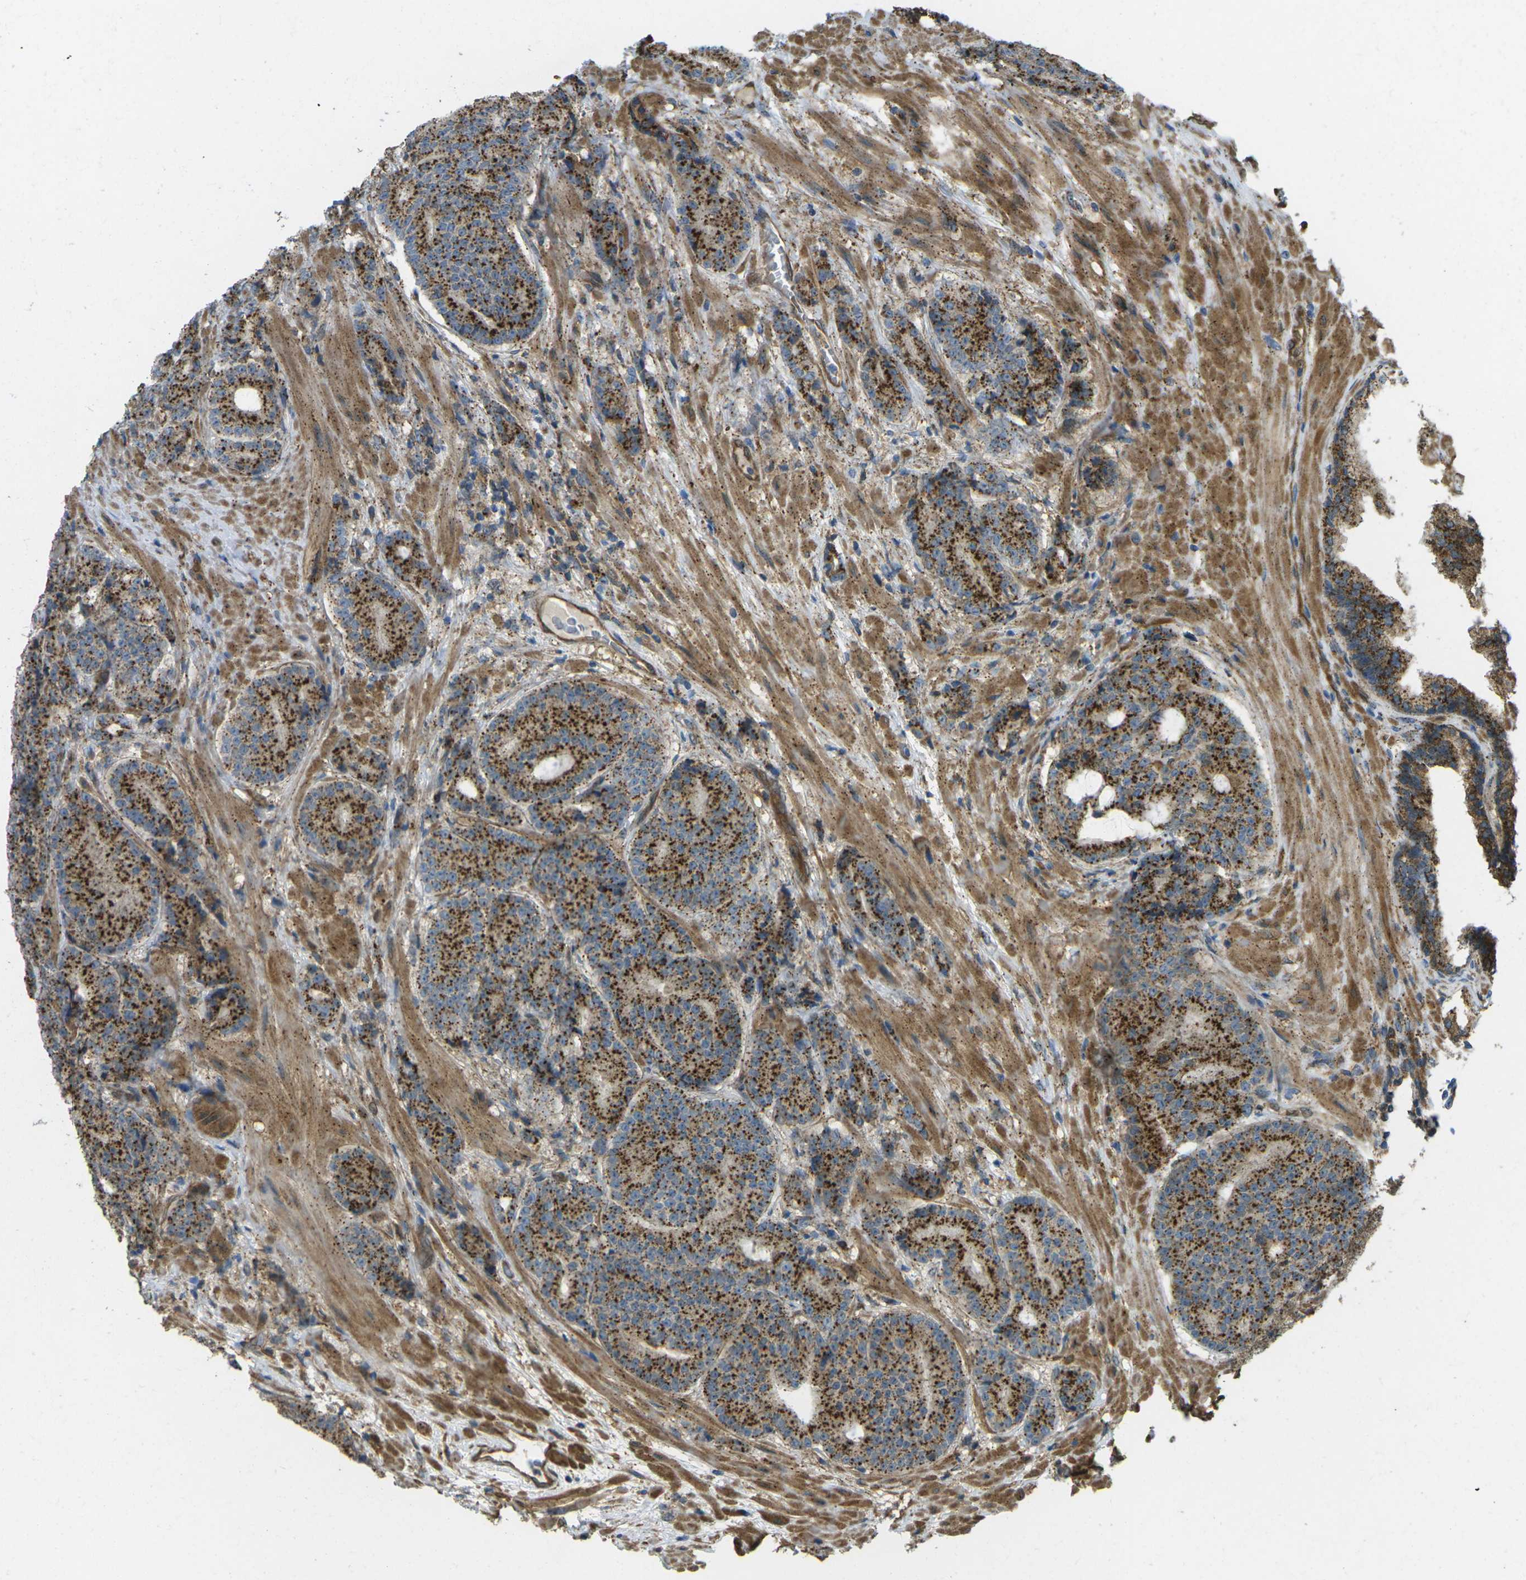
{"staining": {"intensity": "strong", "quantity": ">75%", "location": "cytoplasmic/membranous"}, "tissue": "prostate cancer", "cell_type": "Tumor cells", "image_type": "cancer", "snomed": [{"axis": "morphology", "description": "Adenocarcinoma, High grade"}, {"axis": "topography", "description": "Prostate"}], "caption": "Immunohistochemistry of human prostate high-grade adenocarcinoma exhibits high levels of strong cytoplasmic/membranous positivity in approximately >75% of tumor cells.", "gene": "CHMP3", "patient": {"sex": "male", "age": 61}}